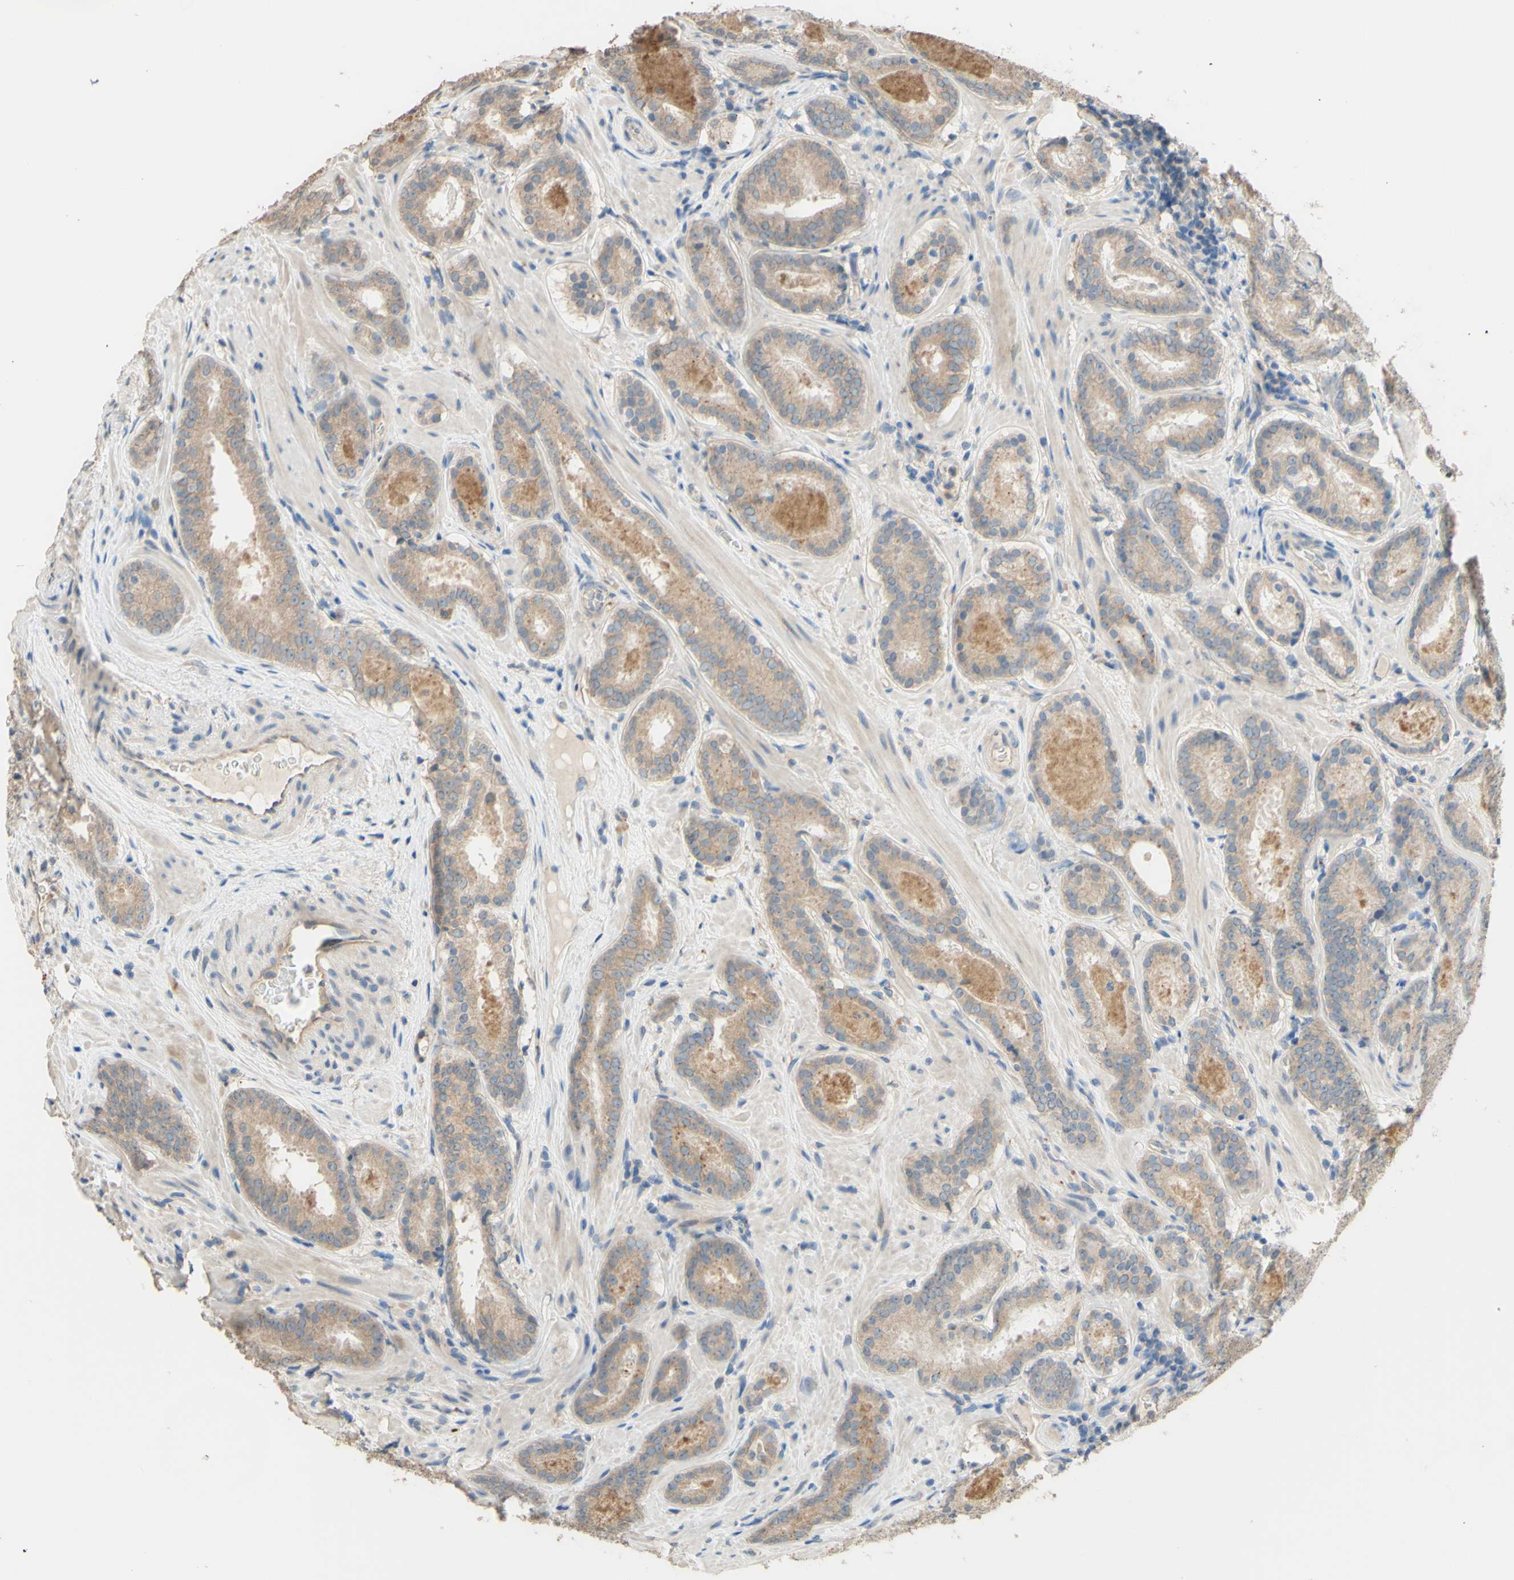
{"staining": {"intensity": "weak", "quantity": ">75%", "location": "cytoplasmic/membranous"}, "tissue": "prostate cancer", "cell_type": "Tumor cells", "image_type": "cancer", "snomed": [{"axis": "morphology", "description": "Adenocarcinoma, Low grade"}, {"axis": "topography", "description": "Prostate"}], "caption": "Tumor cells show low levels of weak cytoplasmic/membranous positivity in about >75% of cells in prostate low-grade adenocarcinoma. Nuclei are stained in blue.", "gene": "SMIM19", "patient": {"sex": "male", "age": 69}}